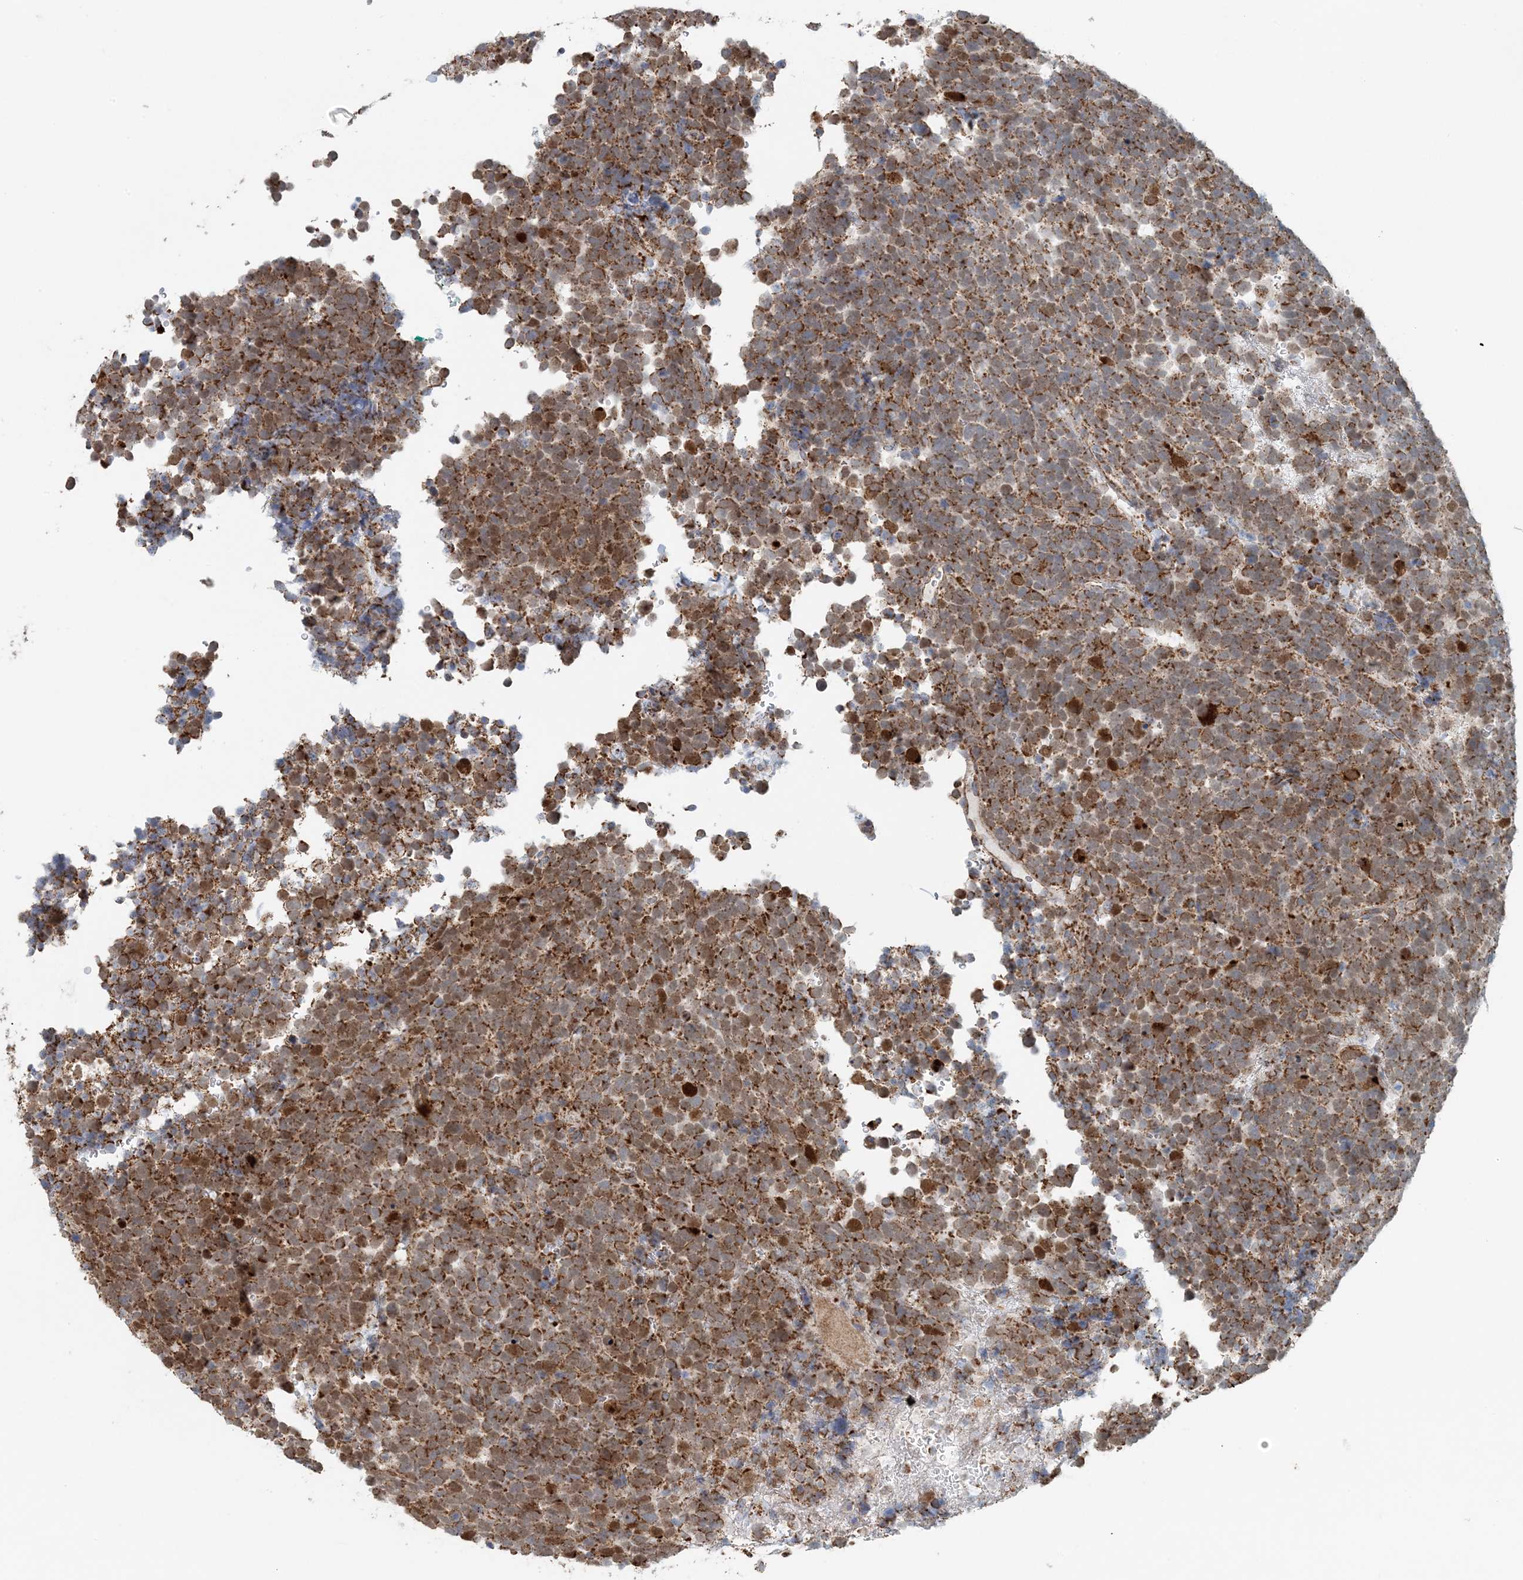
{"staining": {"intensity": "moderate", "quantity": ">75%", "location": "cytoplasmic/membranous"}, "tissue": "urothelial cancer", "cell_type": "Tumor cells", "image_type": "cancer", "snomed": [{"axis": "morphology", "description": "Urothelial carcinoma, High grade"}, {"axis": "topography", "description": "Urinary bladder"}], "caption": "Immunohistochemical staining of human urothelial carcinoma (high-grade) exhibits medium levels of moderate cytoplasmic/membranous positivity in about >75% of tumor cells. (DAB (3,3'-diaminobenzidine) IHC with brightfield microscopy, high magnification).", "gene": "MAN1A1", "patient": {"sex": "female", "age": 82}}